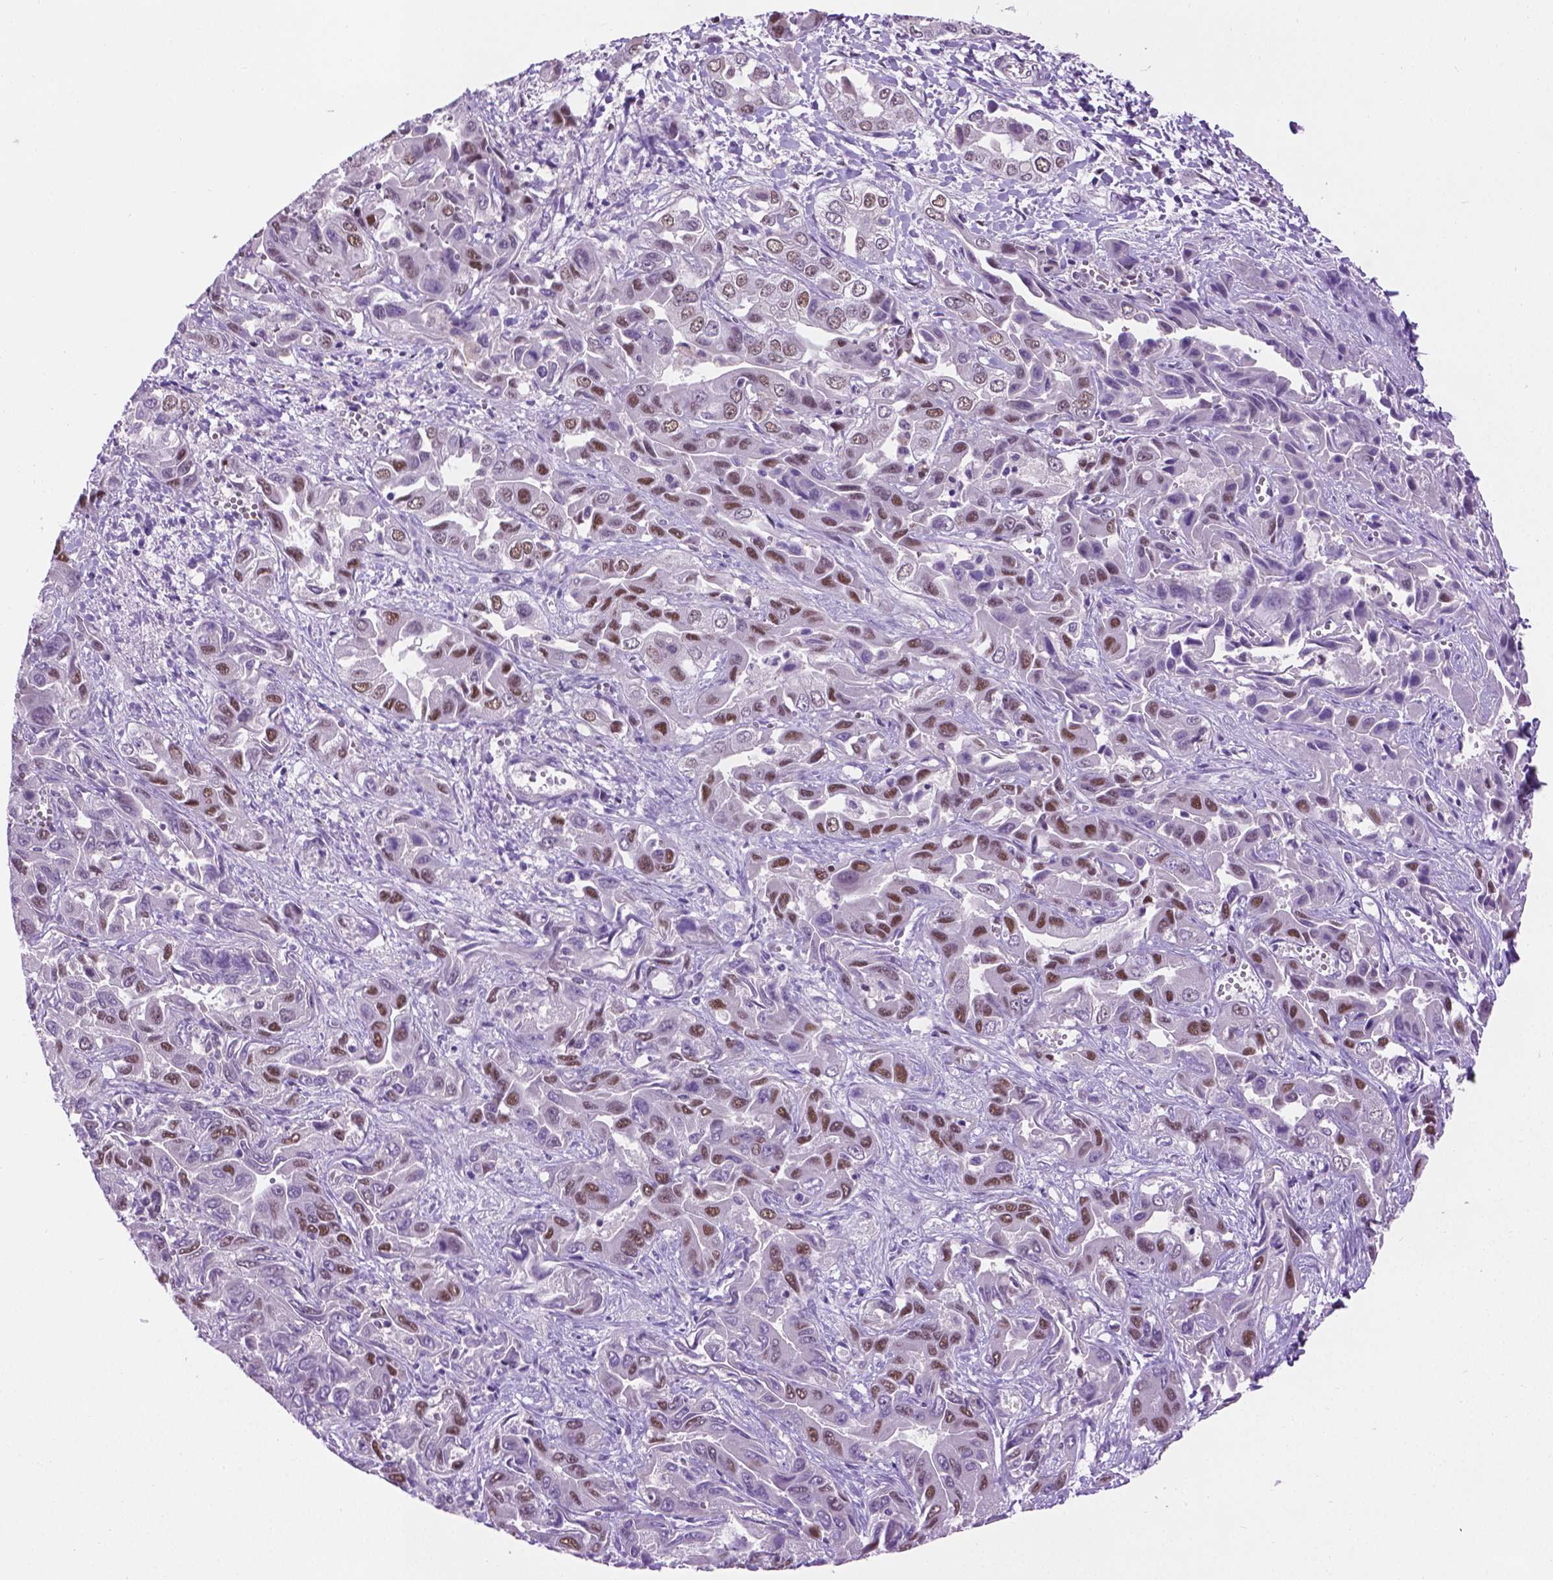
{"staining": {"intensity": "moderate", "quantity": ">75%", "location": "nuclear"}, "tissue": "liver cancer", "cell_type": "Tumor cells", "image_type": "cancer", "snomed": [{"axis": "morphology", "description": "Cholangiocarcinoma"}, {"axis": "topography", "description": "Liver"}], "caption": "A photomicrograph showing moderate nuclear positivity in about >75% of tumor cells in liver cancer (cholangiocarcinoma), as visualized by brown immunohistochemical staining.", "gene": "ABI2", "patient": {"sex": "female", "age": 52}}